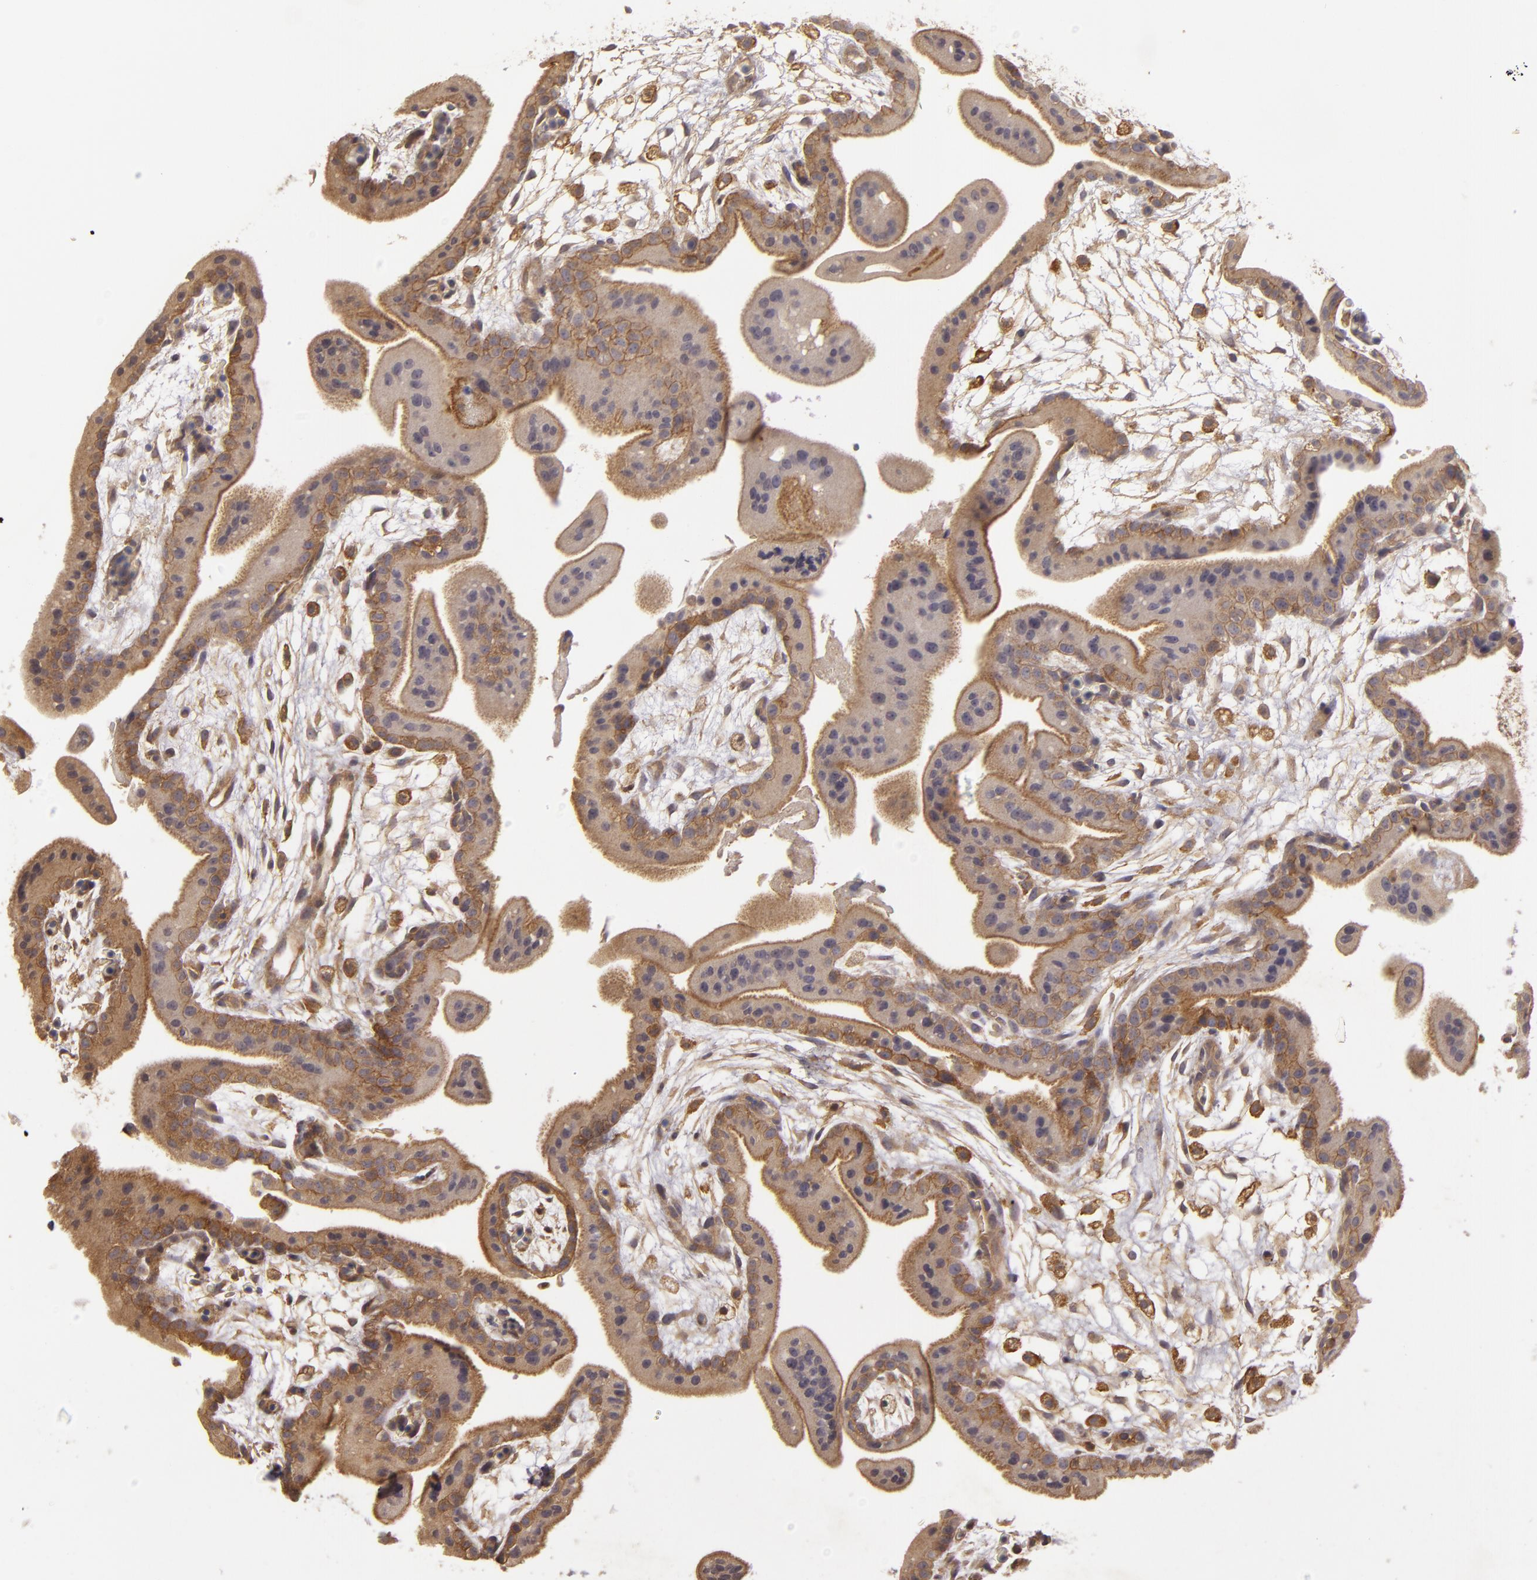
{"staining": {"intensity": "weak", "quantity": ">75%", "location": "cytoplasmic/membranous"}, "tissue": "placenta", "cell_type": "Decidual cells", "image_type": "normal", "snomed": [{"axis": "morphology", "description": "Normal tissue, NOS"}, {"axis": "topography", "description": "Placenta"}], "caption": "The histopathology image reveals a brown stain indicating the presence of a protein in the cytoplasmic/membranous of decidual cells in placenta. Immunohistochemistry stains the protein in brown and the nuclei are stained blue.", "gene": "HRAS", "patient": {"sex": "female", "age": 35}}